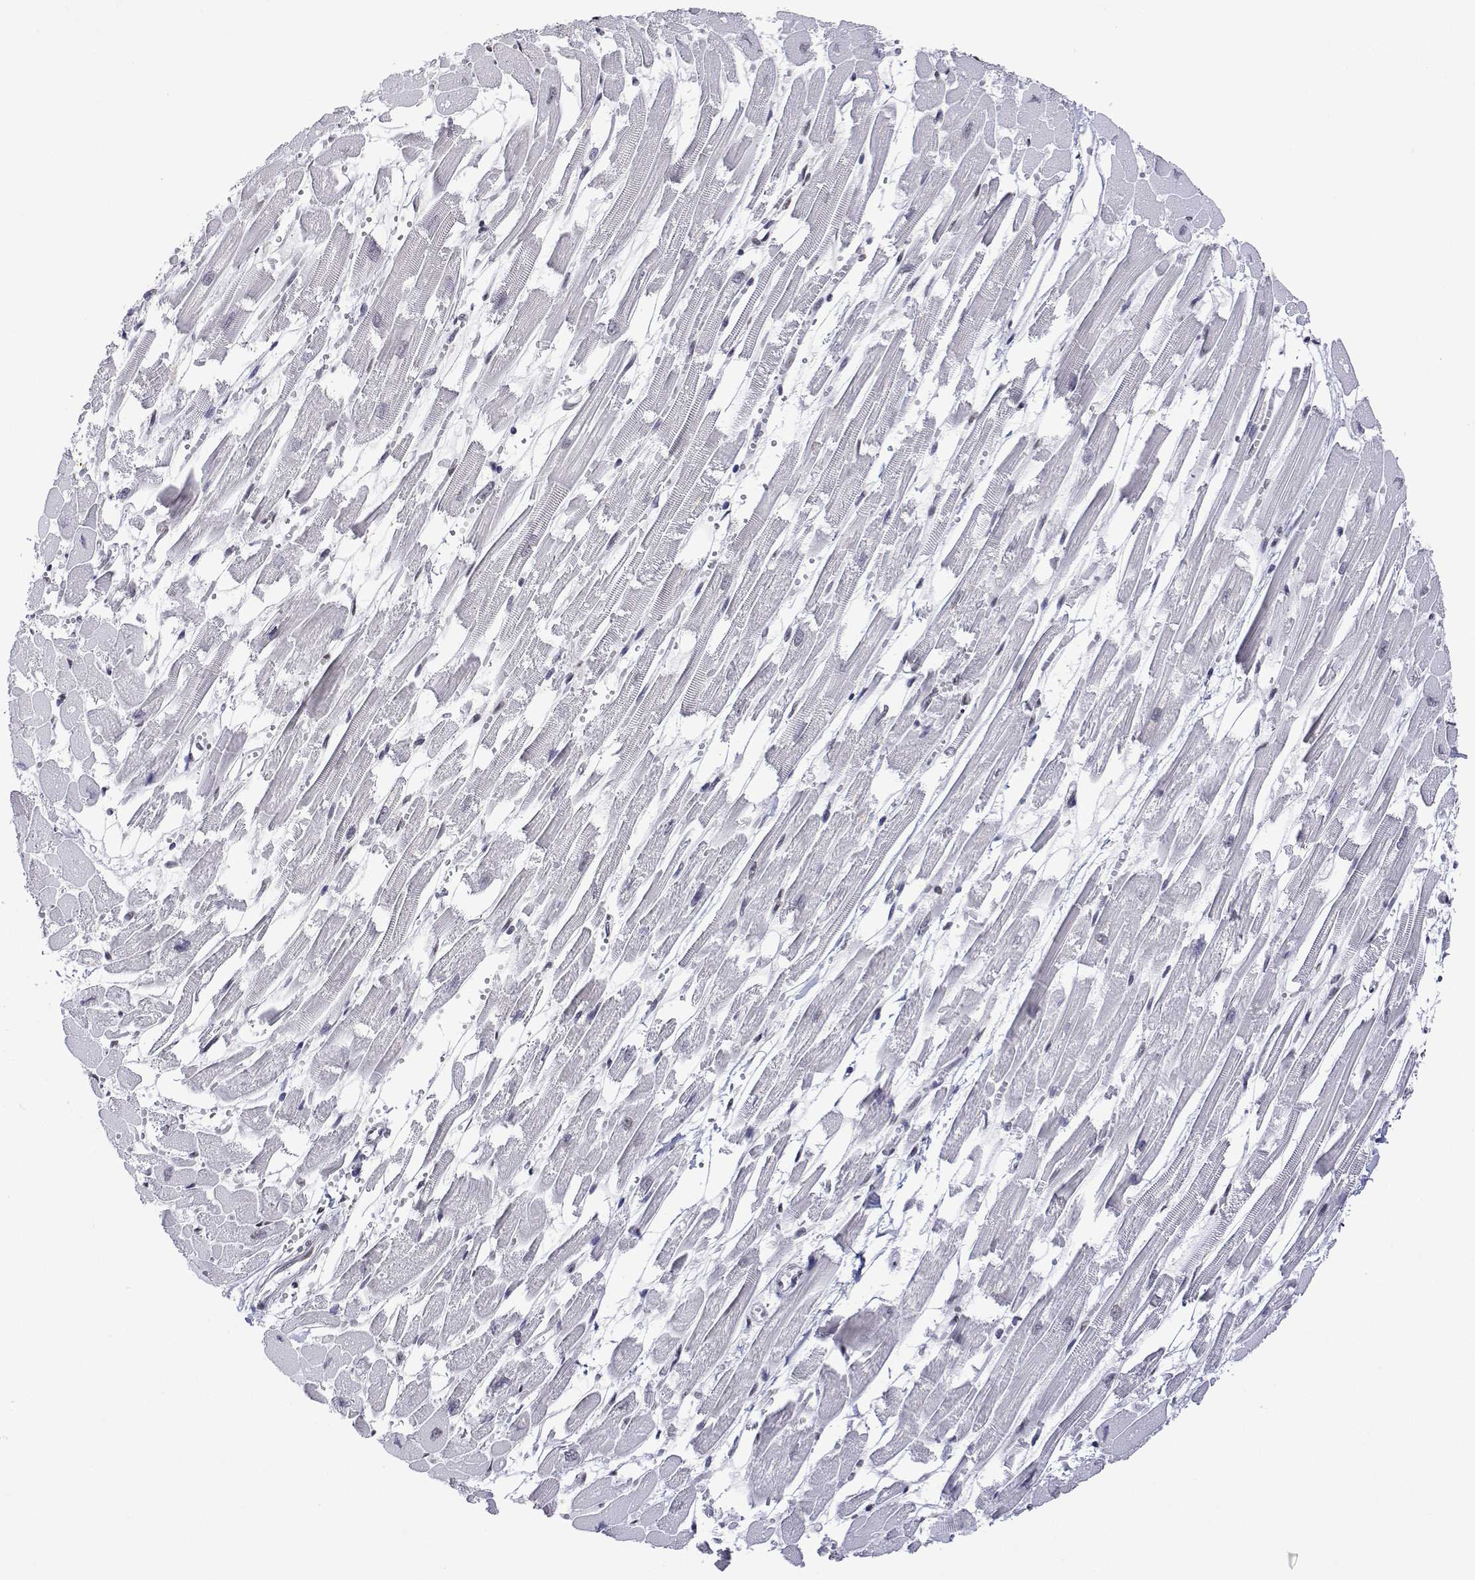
{"staining": {"intensity": "moderate", "quantity": "25%-75%", "location": "nuclear"}, "tissue": "heart muscle", "cell_type": "Cardiomyocytes", "image_type": "normal", "snomed": [{"axis": "morphology", "description": "Normal tissue, NOS"}, {"axis": "topography", "description": "Heart"}], "caption": "Moderate nuclear protein positivity is identified in approximately 25%-75% of cardiomyocytes in heart muscle. (DAB (3,3'-diaminobenzidine) IHC with brightfield microscopy, high magnification).", "gene": "ADAR", "patient": {"sex": "female", "age": 52}}